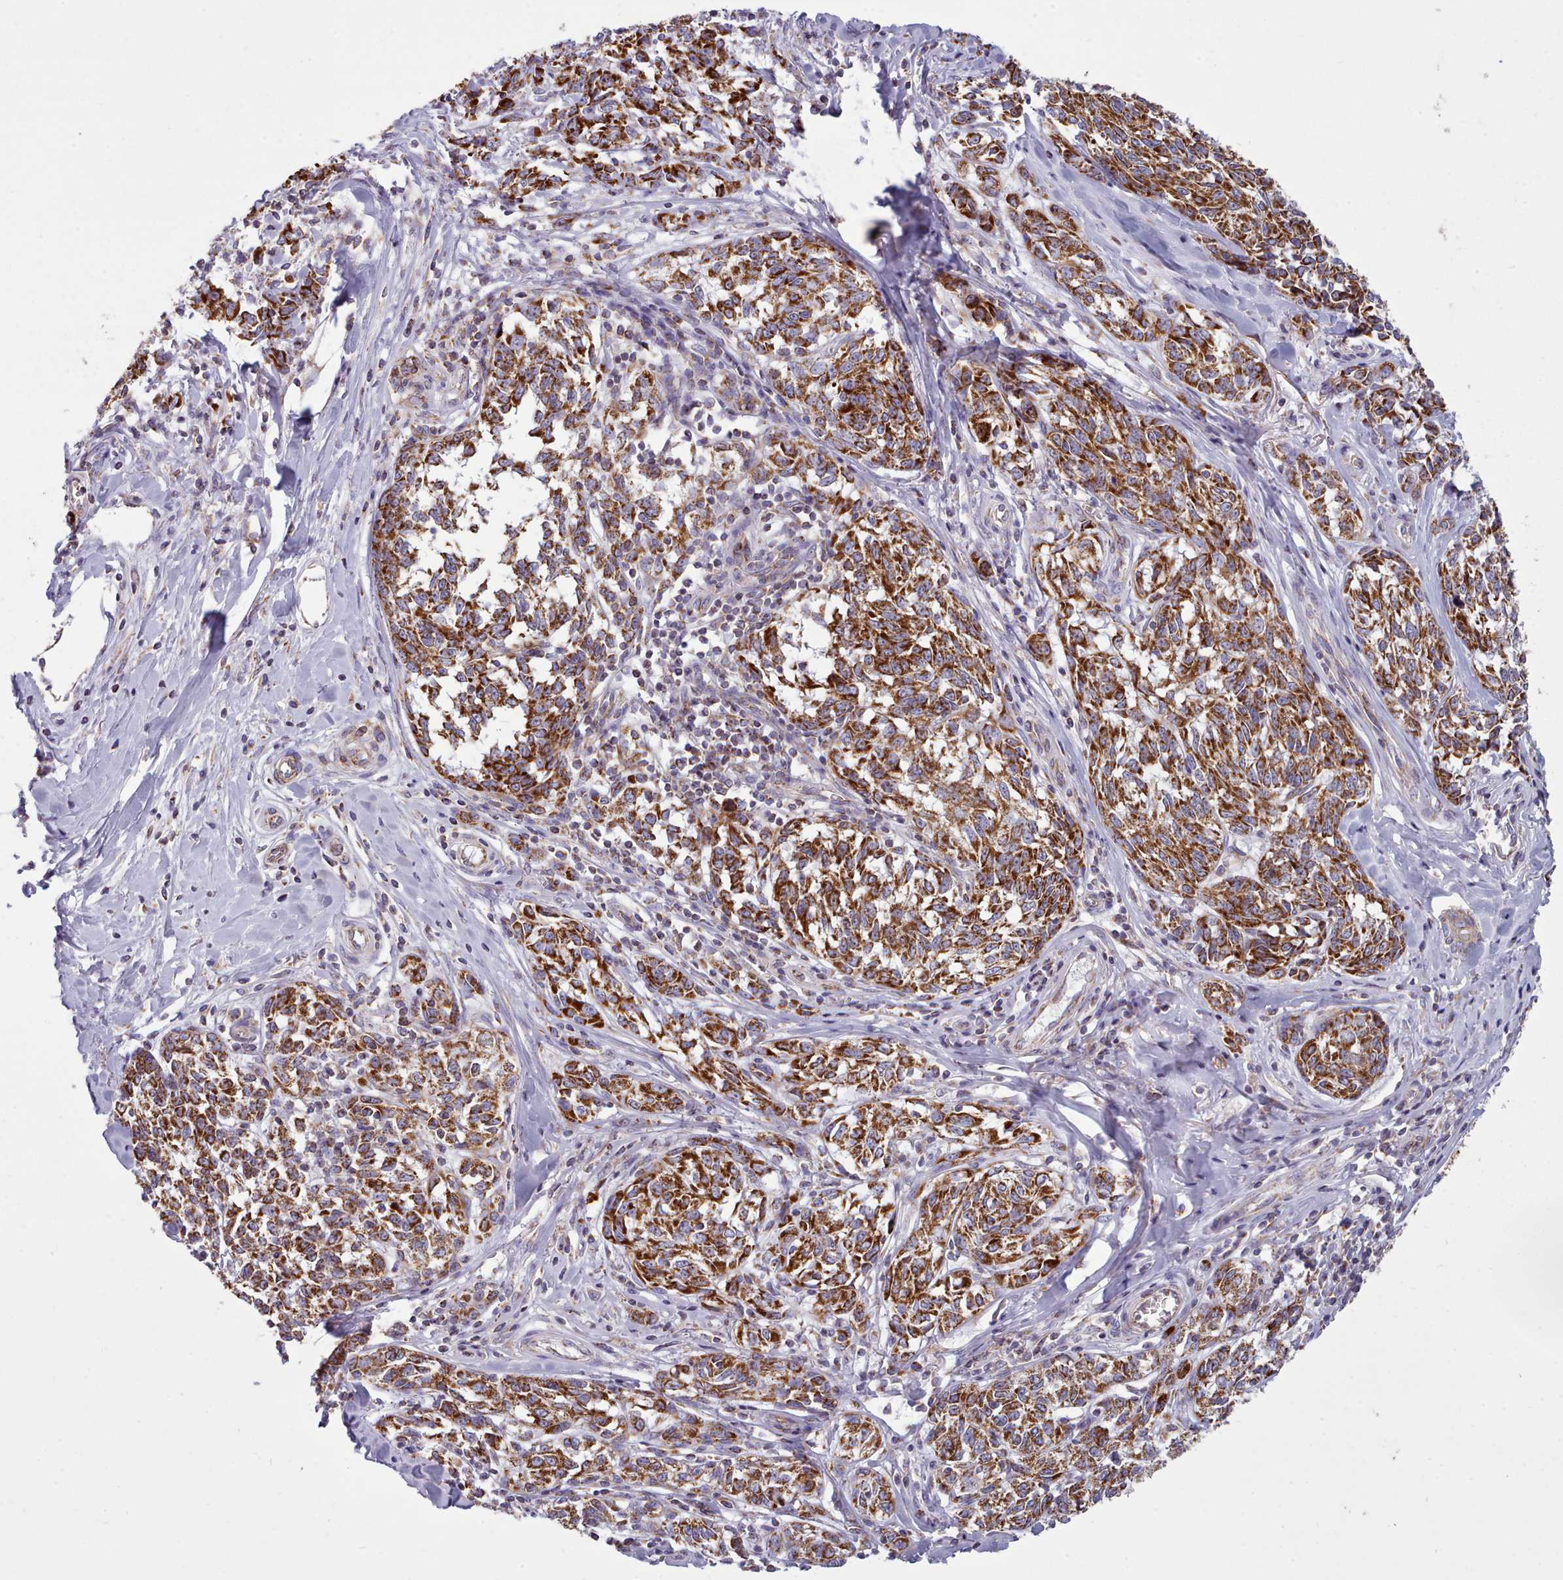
{"staining": {"intensity": "strong", "quantity": ">75%", "location": "cytoplasmic/membranous"}, "tissue": "melanoma", "cell_type": "Tumor cells", "image_type": "cancer", "snomed": [{"axis": "morphology", "description": "Normal tissue, NOS"}, {"axis": "morphology", "description": "Malignant melanoma, NOS"}, {"axis": "topography", "description": "Skin"}], "caption": "Strong cytoplasmic/membranous staining for a protein is seen in about >75% of tumor cells of malignant melanoma using IHC.", "gene": "SRP54", "patient": {"sex": "female", "age": 64}}